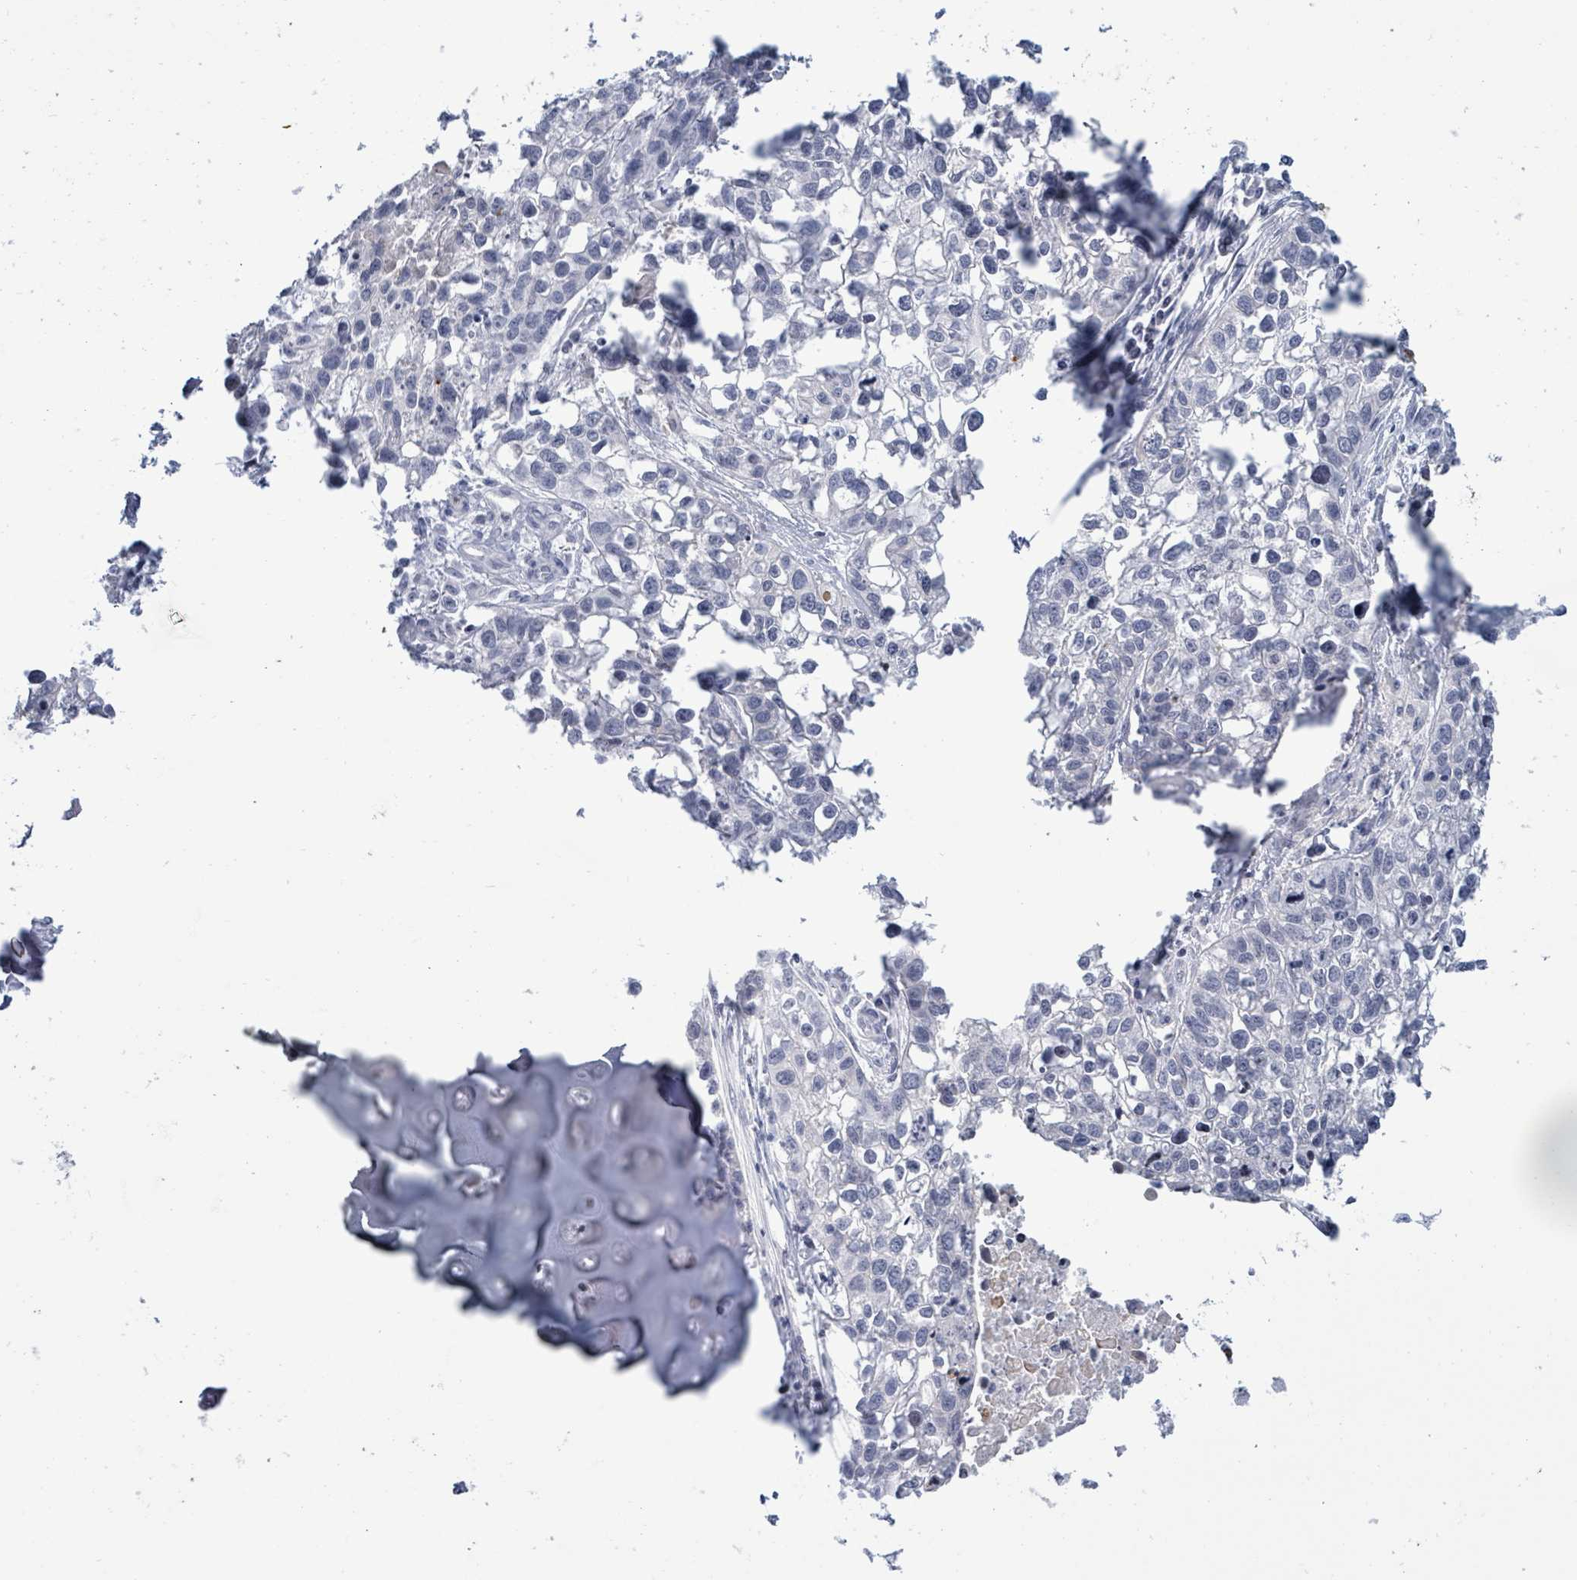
{"staining": {"intensity": "negative", "quantity": "none", "location": "none"}, "tissue": "lung cancer", "cell_type": "Tumor cells", "image_type": "cancer", "snomed": [{"axis": "morphology", "description": "Squamous cell carcinoma, NOS"}, {"axis": "topography", "description": "Lung"}], "caption": "There is no significant staining in tumor cells of lung cancer.", "gene": "NTN3", "patient": {"sex": "male", "age": 74}}